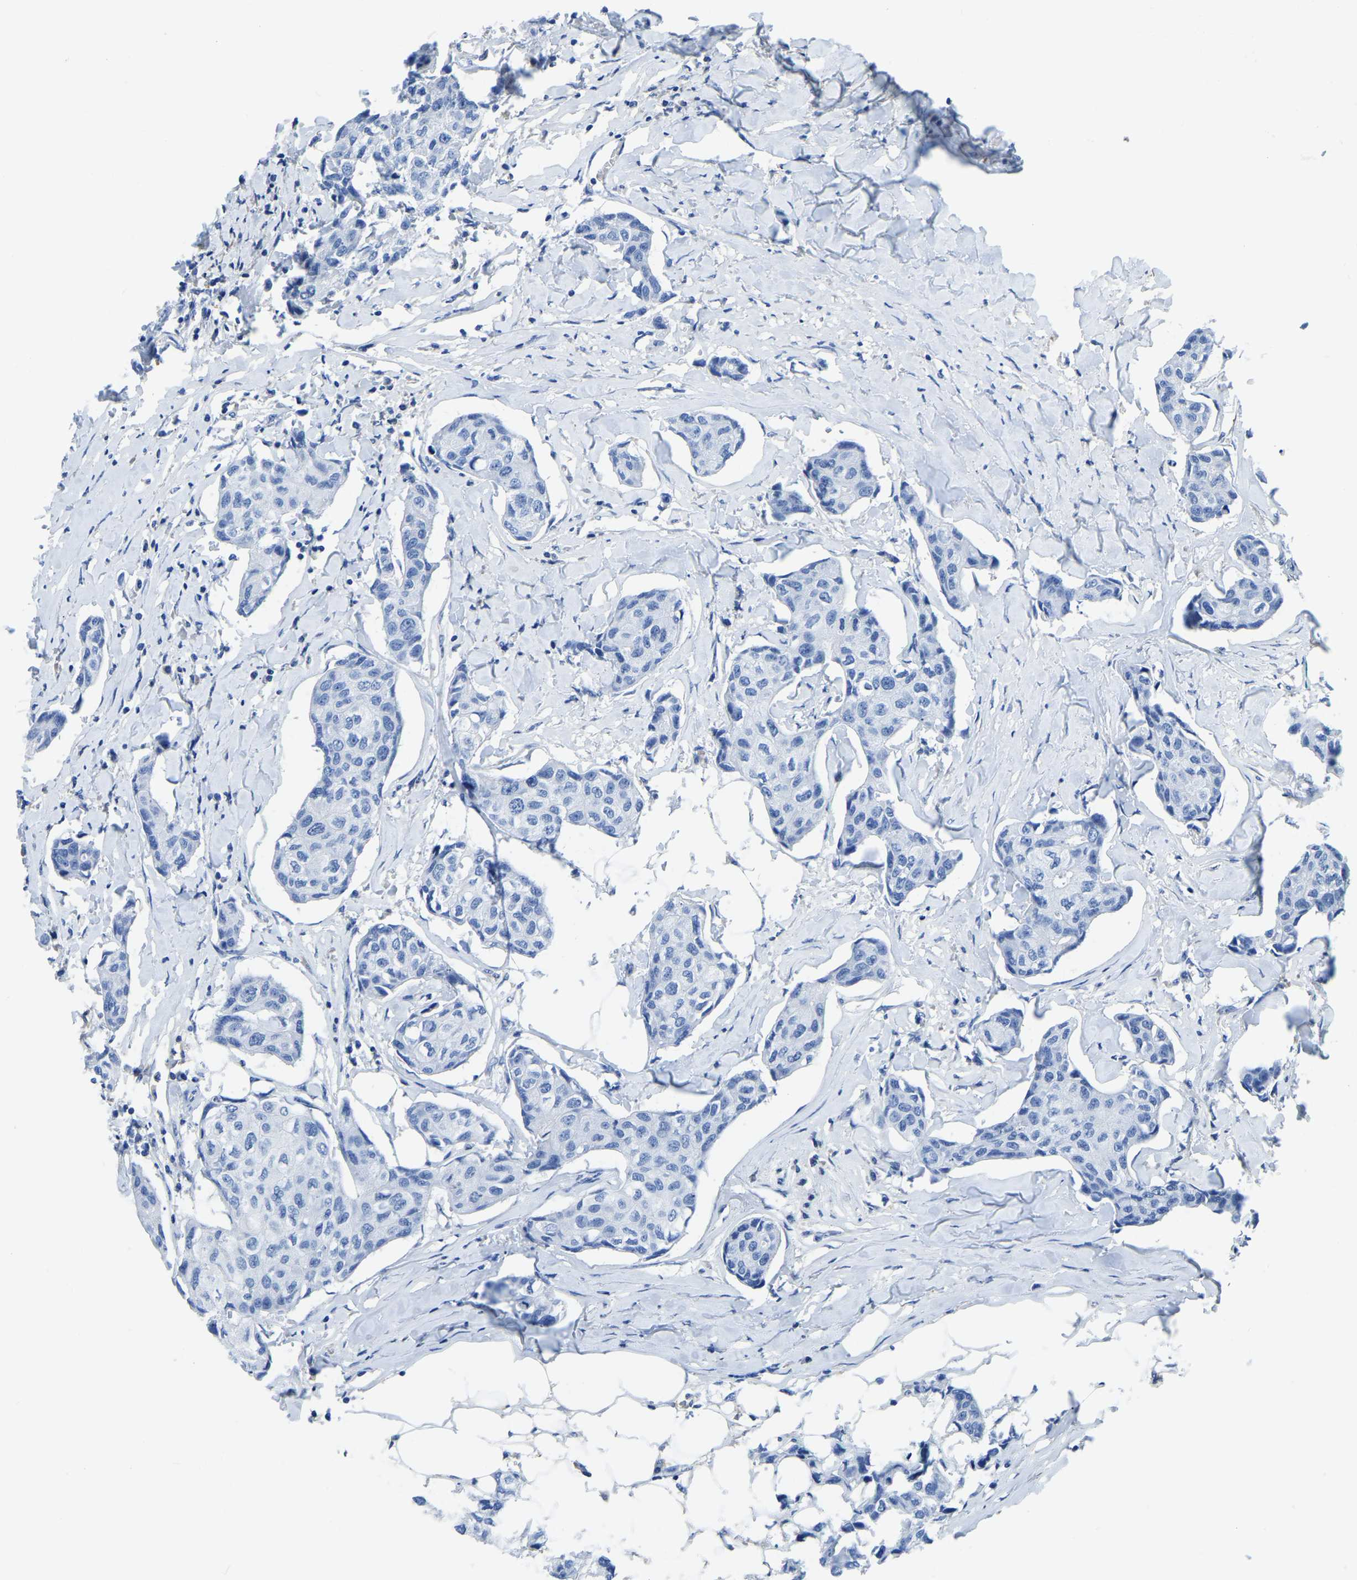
{"staining": {"intensity": "negative", "quantity": "none", "location": "none"}, "tissue": "breast cancer", "cell_type": "Tumor cells", "image_type": "cancer", "snomed": [{"axis": "morphology", "description": "Duct carcinoma"}, {"axis": "topography", "description": "Breast"}], "caption": "IHC of human breast cancer (intraductal carcinoma) displays no staining in tumor cells.", "gene": "ZDHHC13", "patient": {"sex": "female", "age": 80}}